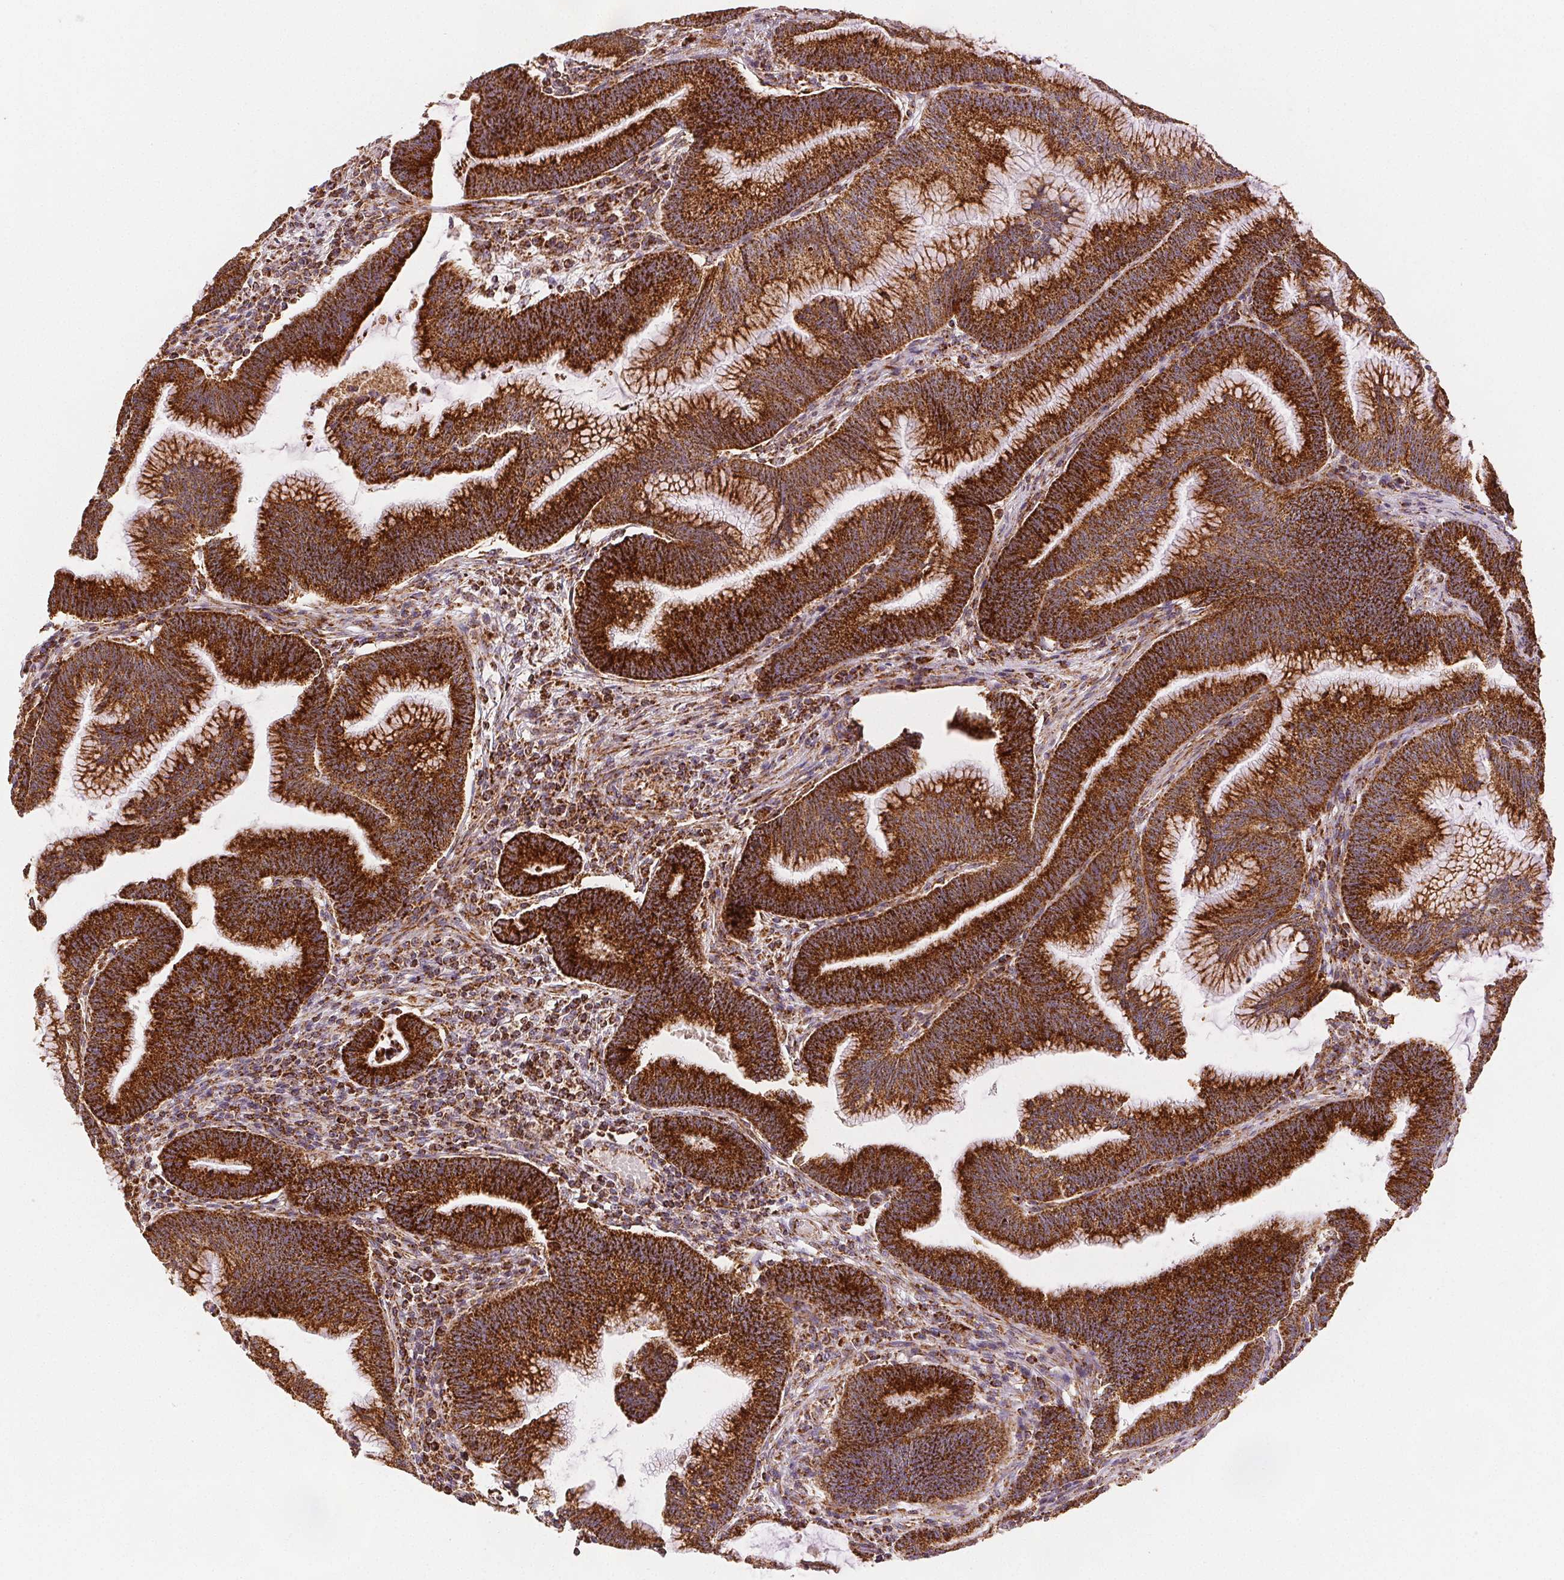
{"staining": {"intensity": "strong", "quantity": ">75%", "location": "cytoplasmic/membranous"}, "tissue": "colorectal cancer", "cell_type": "Tumor cells", "image_type": "cancer", "snomed": [{"axis": "morphology", "description": "Adenocarcinoma, NOS"}, {"axis": "topography", "description": "Colon"}], "caption": "Colorectal cancer stained with a brown dye shows strong cytoplasmic/membranous positive staining in approximately >75% of tumor cells.", "gene": "SDHB", "patient": {"sex": "female", "age": 78}}